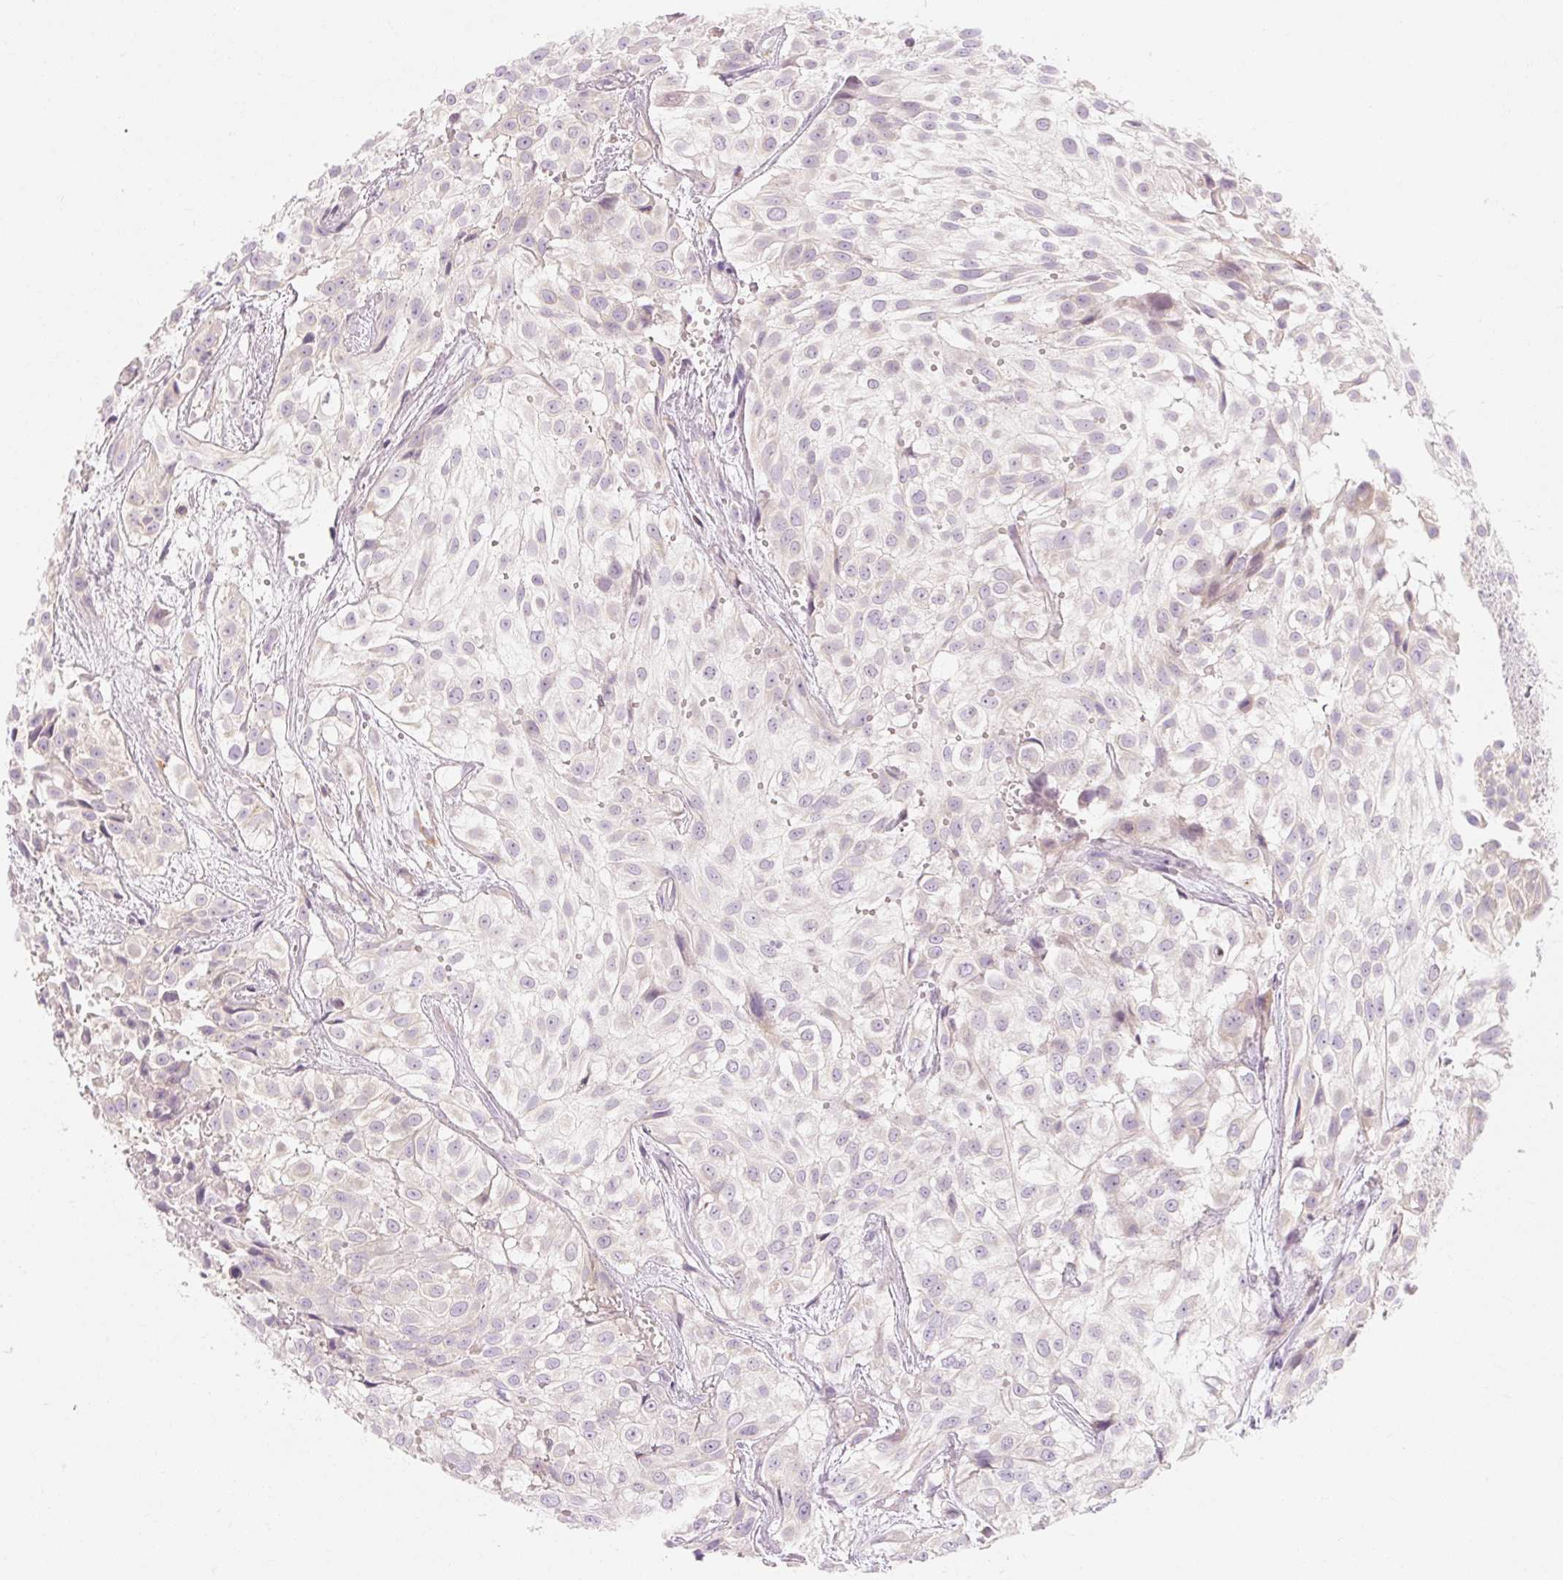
{"staining": {"intensity": "negative", "quantity": "none", "location": "none"}, "tissue": "urothelial cancer", "cell_type": "Tumor cells", "image_type": "cancer", "snomed": [{"axis": "morphology", "description": "Urothelial carcinoma, High grade"}, {"axis": "topography", "description": "Urinary bladder"}], "caption": "An IHC photomicrograph of high-grade urothelial carcinoma is shown. There is no staining in tumor cells of high-grade urothelial carcinoma.", "gene": "MYO1D", "patient": {"sex": "male", "age": 56}}